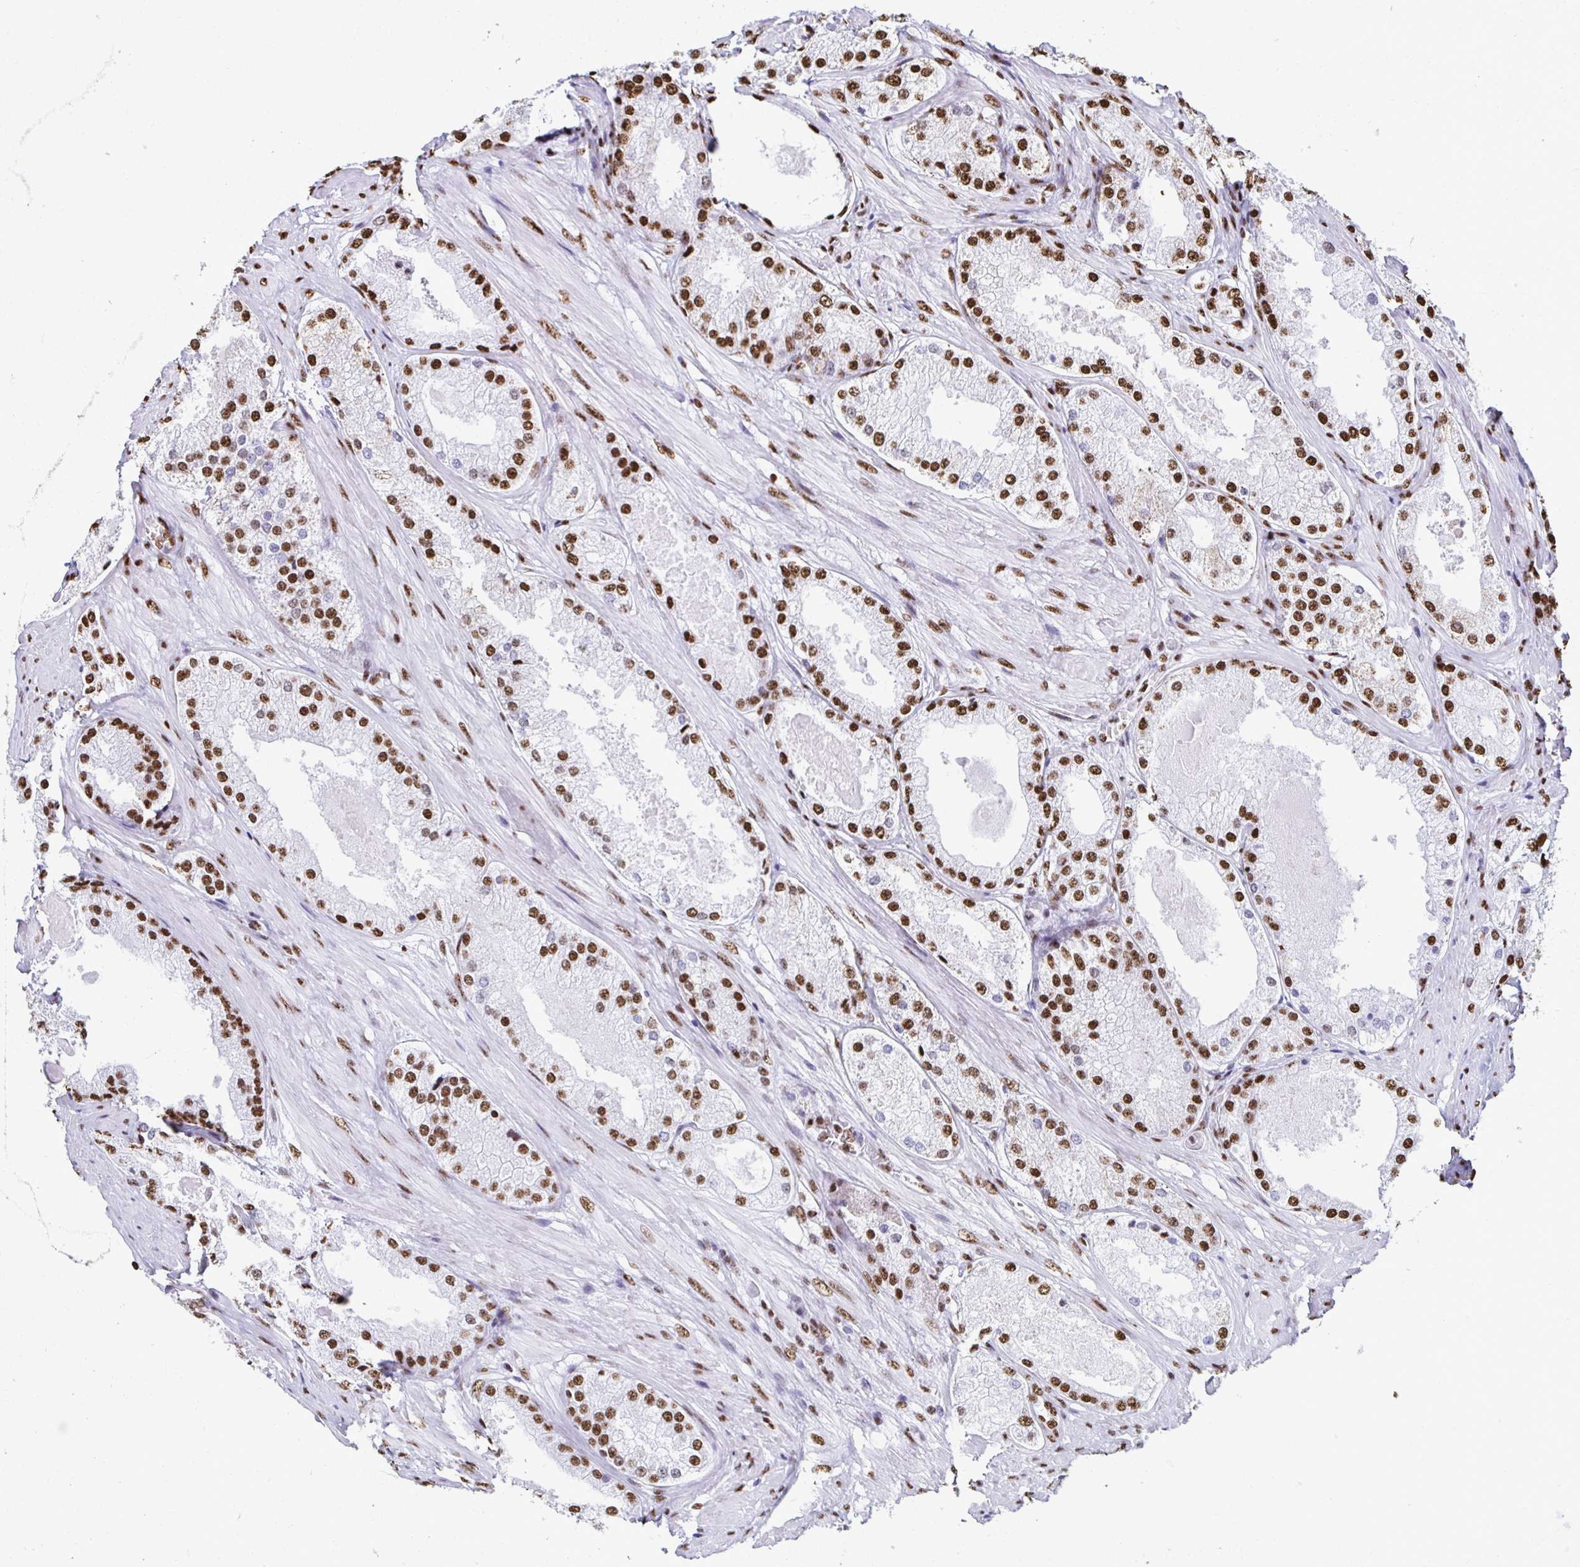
{"staining": {"intensity": "strong", "quantity": ">75%", "location": "nuclear"}, "tissue": "prostate cancer", "cell_type": "Tumor cells", "image_type": "cancer", "snomed": [{"axis": "morphology", "description": "Adenocarcinoma, Low grade"}, {"axis": "topography", "description": "Prostate"}], "caption": "Protein staining reveals strong nuclear staining in about >75% of tumor cells in prostate cancer.", "gene": "NONO", "patient": {"sex": "male", "age": 68}}